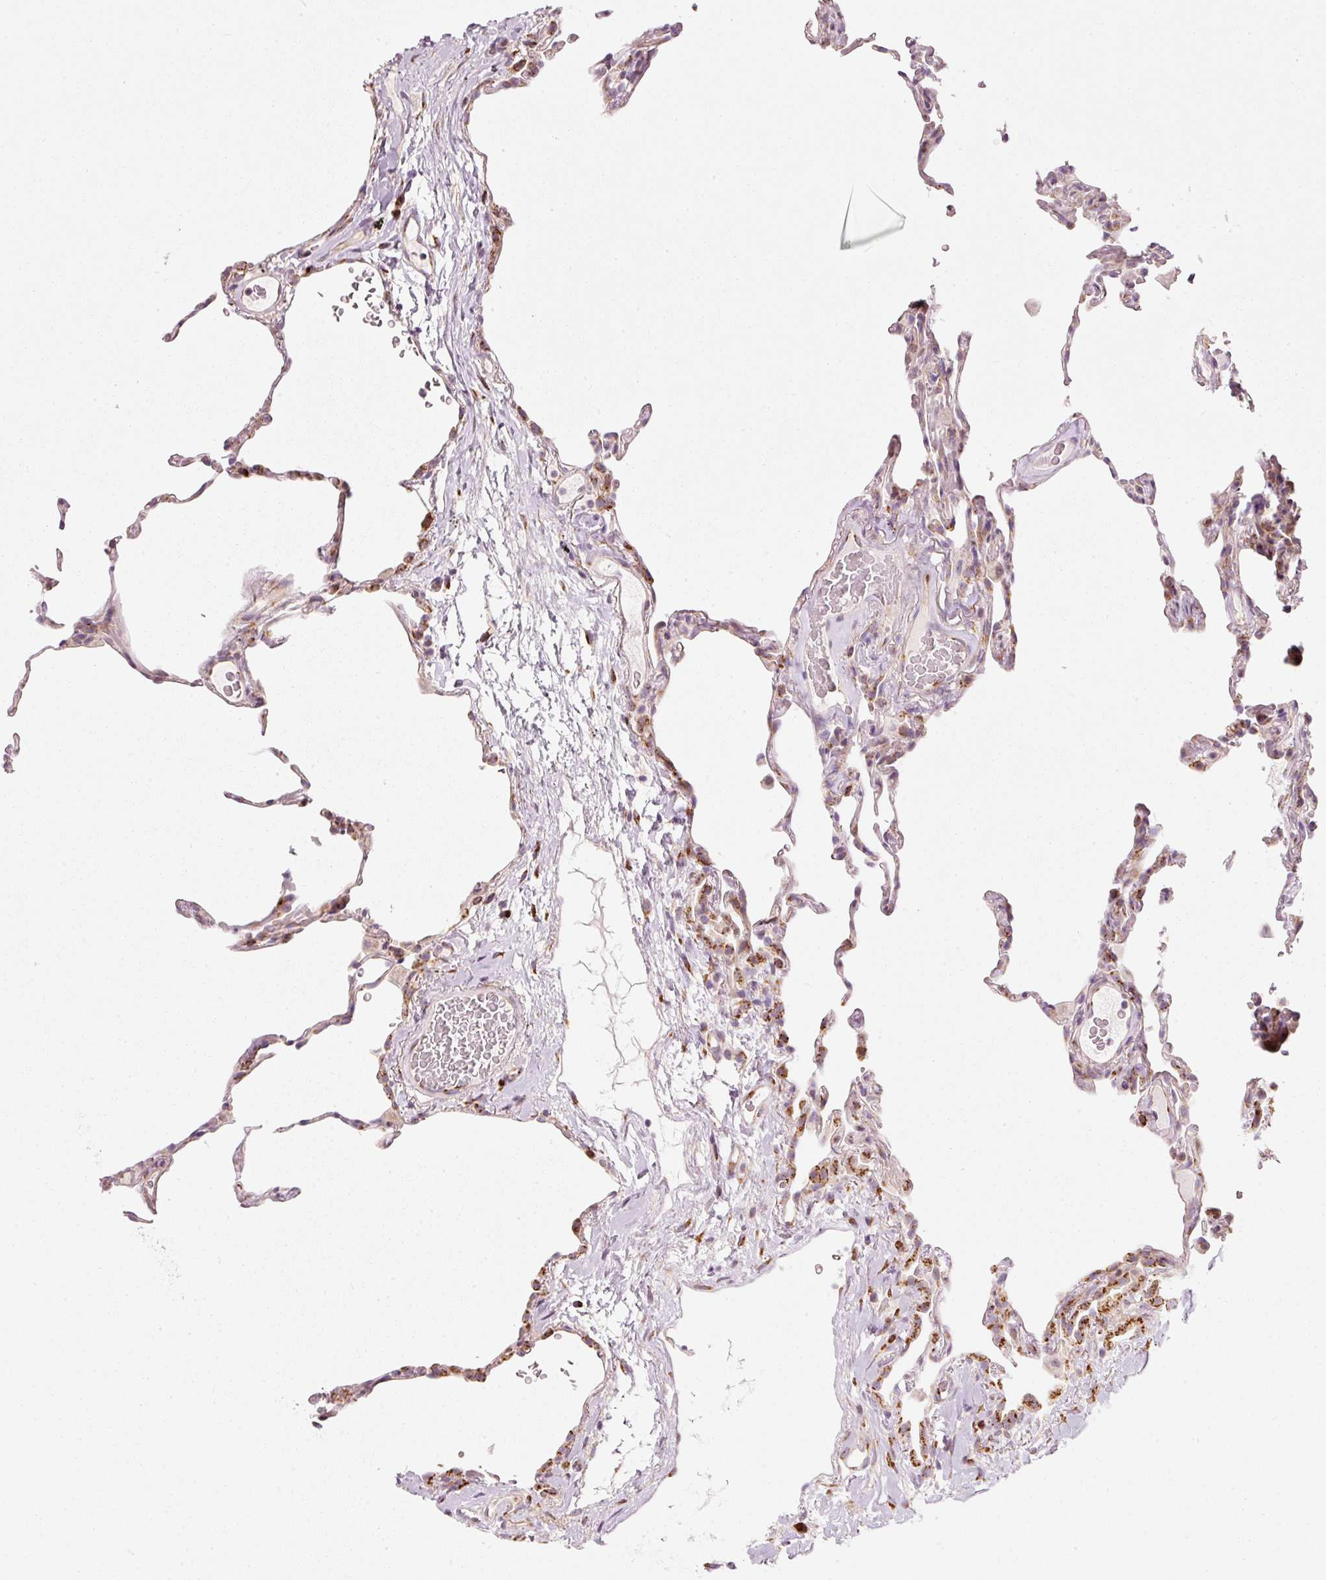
{"staining": {"intensity": "moderate", "quantity": "25%-75%", "location": "cytoplasmic/membranous"}, "tissue": "lung", "cell_type": "Alveolar cells", "image_type": "normal", "snomed": [{"axis": "morphology", "description": "Normal tissue, NOS"}, {"axis": "topography", "description": "Lung"}], "caption": "The photomicrograph demonstrates a brown stain indicating the presence of a protein in the cytoplasmic/membranous of alveolar cells in lung.", "gene": "SLC20A1", "patient": {"sex": "female", "age": 57}}